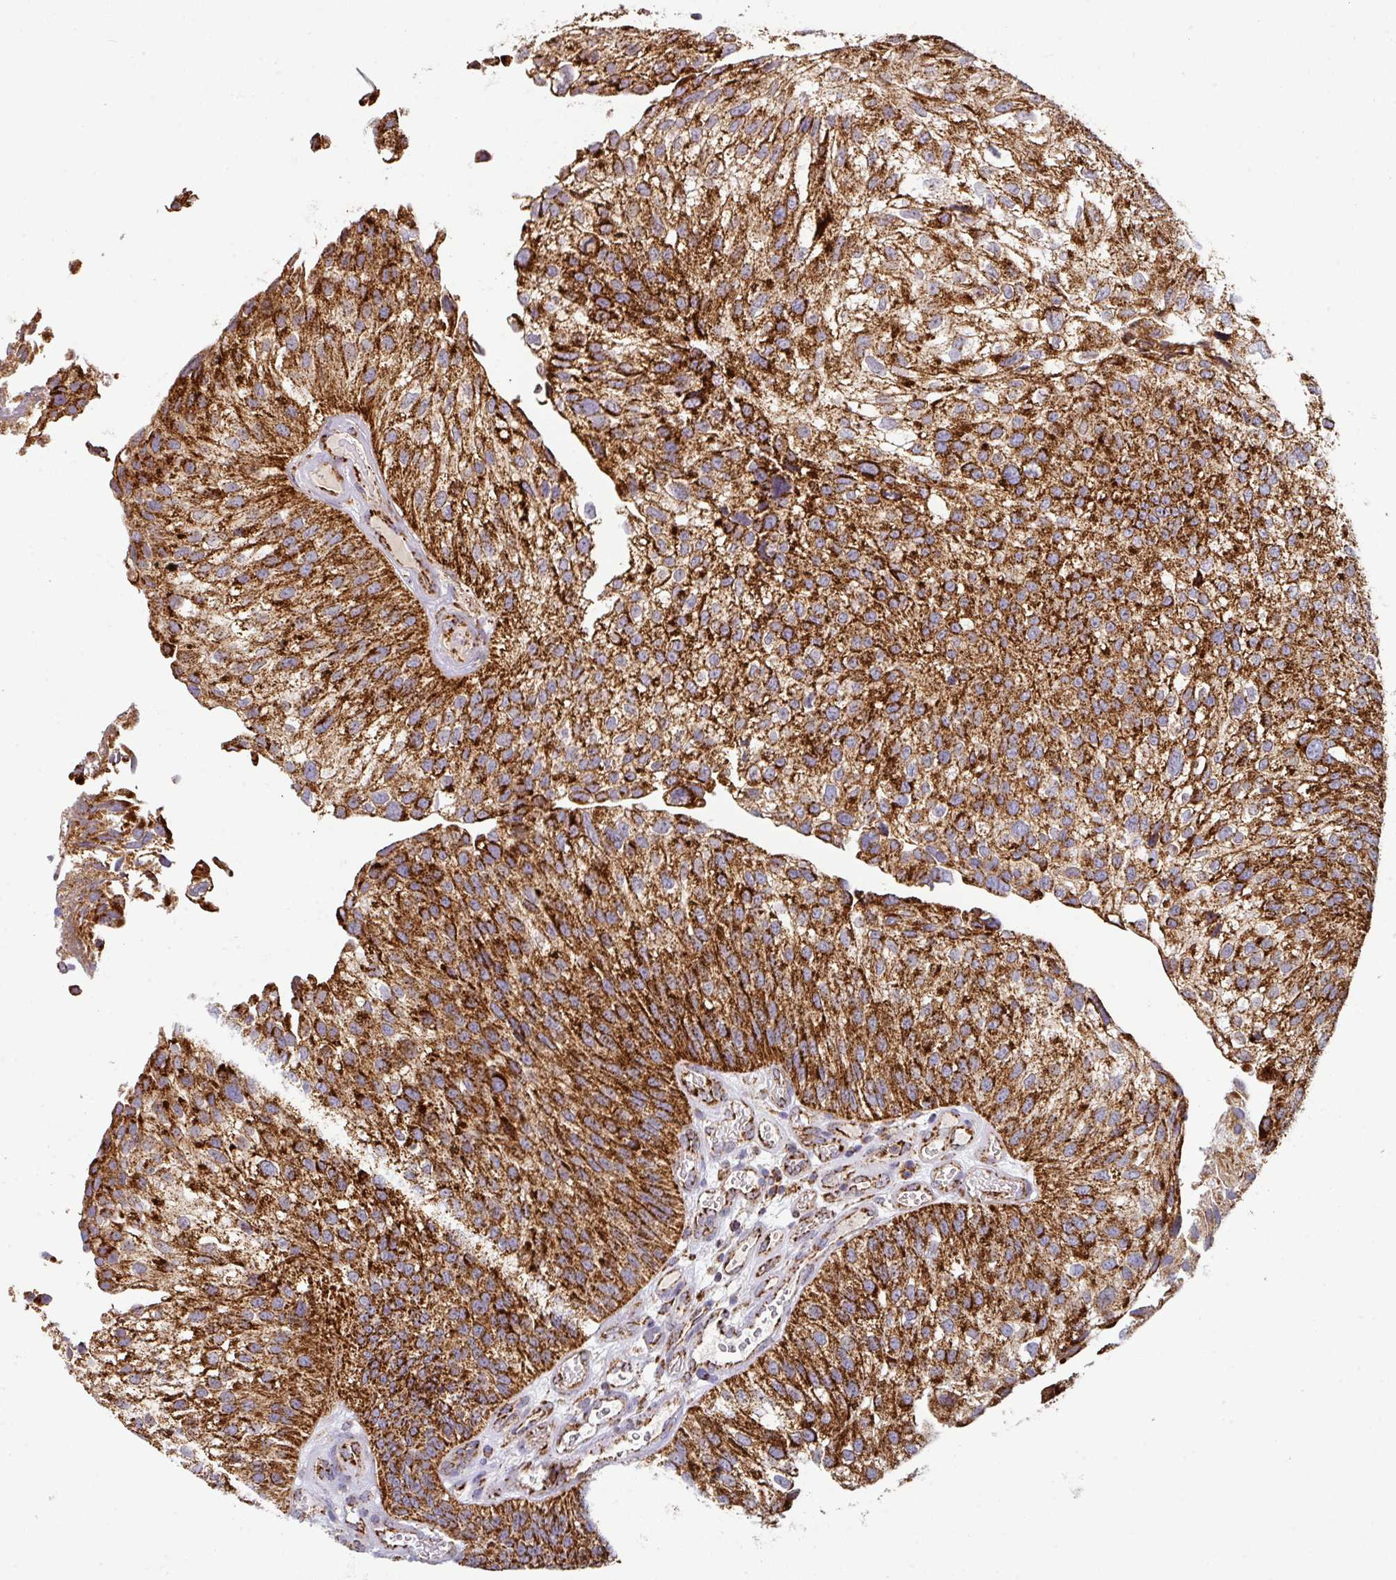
{"staining": {"intensity": "strong", "quantity": ">75%", "location": "cytoplasmic/membranous"}, "tissue": "urothelial cancer", "cell_type": "Tumor cells", "image_type": "cancer", "snomed": [{"axis": "morphology", "description": "Urothelial carcinoma, NOS"}, {"axis": "topography", "description": "Urinary bladder"}], "caption": "A high amount of strong cytoplasmic/membranous expression is seen in approximately >75% of tumor cells in urothelial cancer tissue.", "gene": "TRAP1", "patient": {"sex": "male", "age": 87}}